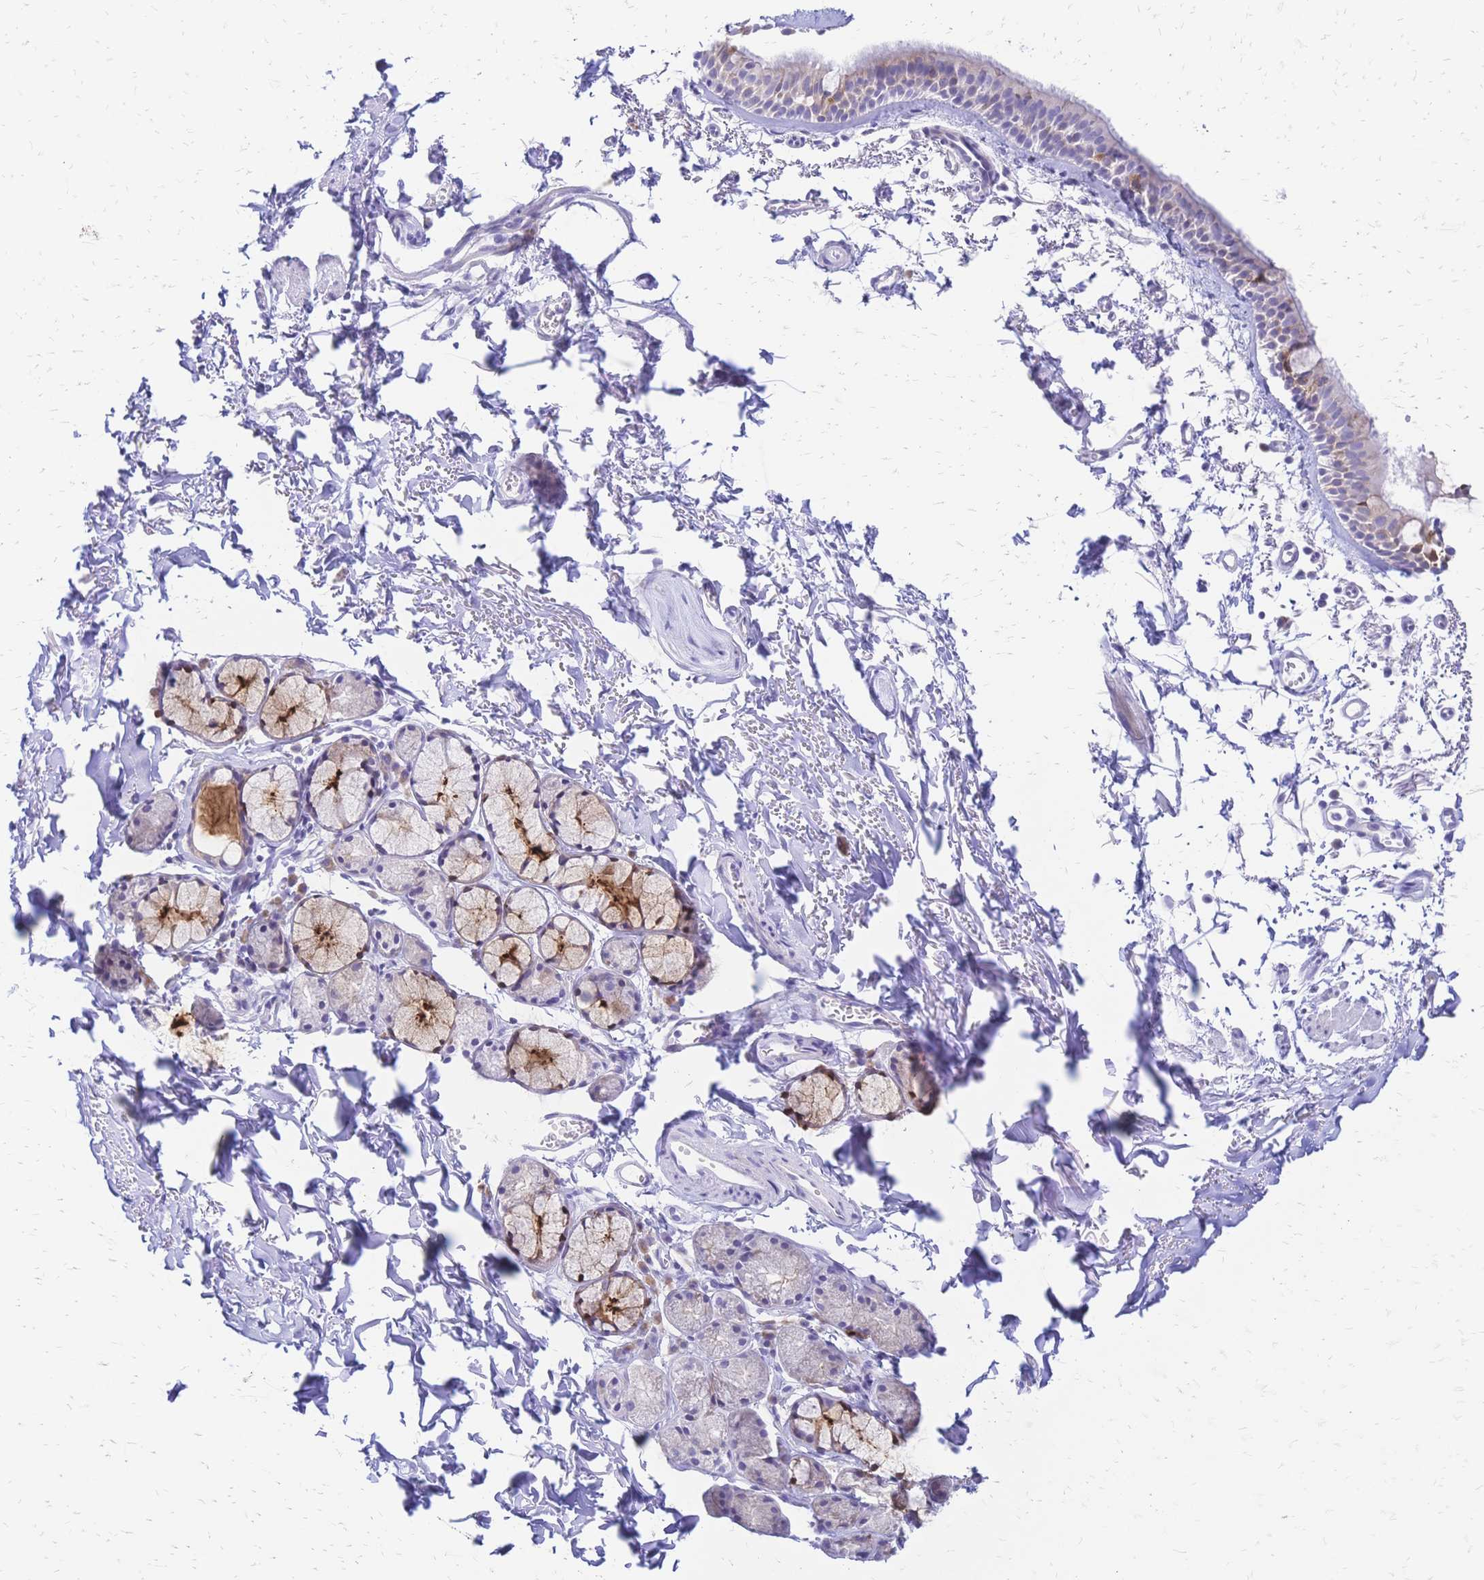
{"staining": {"intensity": "moderate", "quantity": "<25%", "location": "cytoplasmic/membranous"}, "tissue": "bronchus", "cell_type": "Respiratory epithelial cells", "image_type": "normal", "snomed": [{"axis": "morphology", "description": "Normal tissue, NOS"}, {"axis": "topography", "description": "Cartilage tissue"}, {"axis": "topography", "description": "Bronchus"}, {"axis": "topography", "description": "Peripheral nerve tissue"}], "caption": "Immunohistochemistry (IHC) image of normal bronchus: bronchus stained using IHC displays low levels of moderate protein expression localized specifically in the cytoplasmic/membranous of respiratory epithelial cells, appearing as a cytoplasmic/membranous brown color.", "gene": "GRB7", "patient": {"sex": "female", "age": 59}}